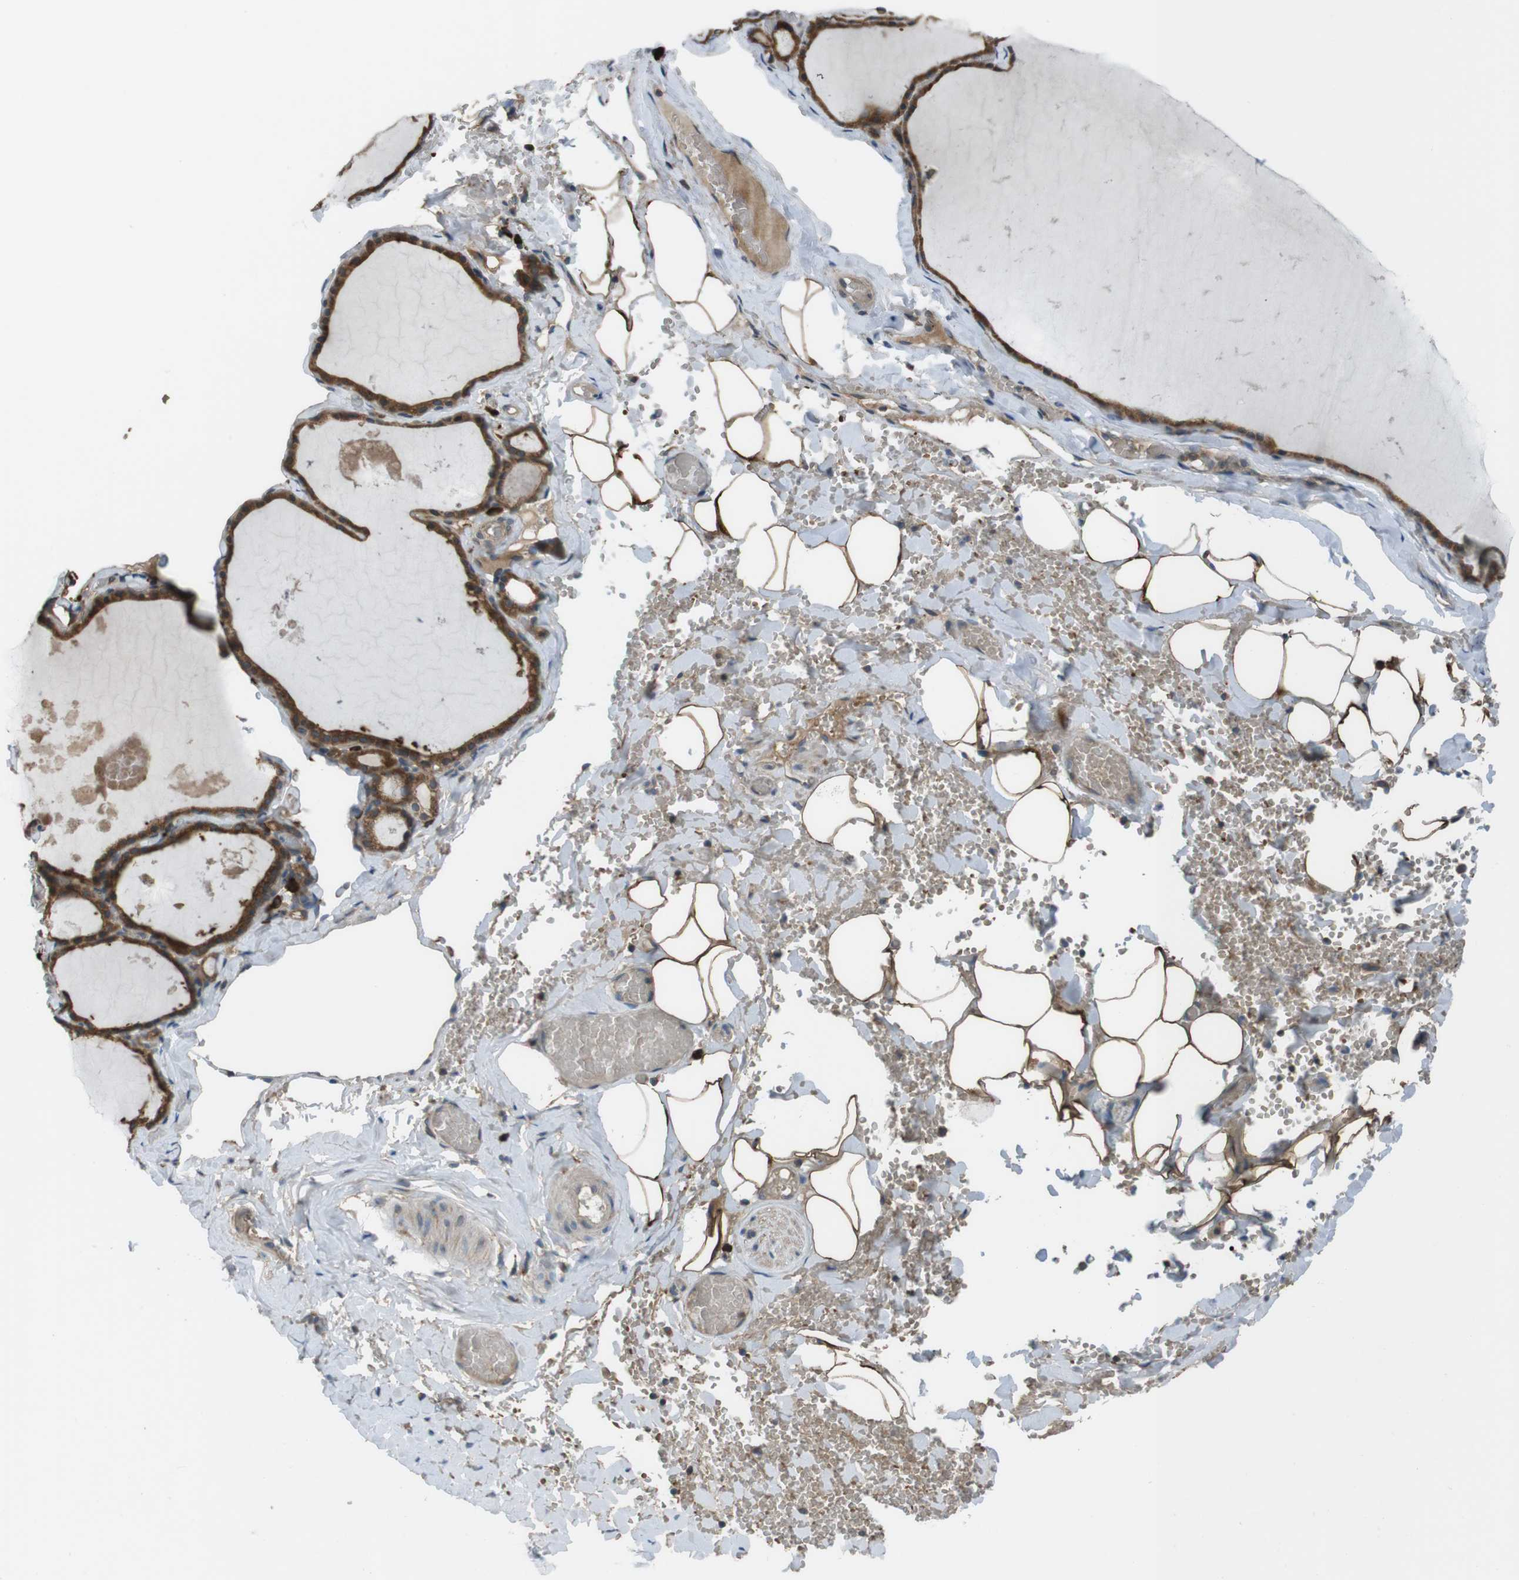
{"staining": {"intensity": "strong", "quantity": ">75%", "location": "cytoplasmic/membranous"}, "tissue": "thyroid gland", "cell_type": "Glandular cells", "image_type": "normal", "snomed": [{"axis": "morphology", "description": "Normal tissue, NOS"}, {"axis": "topography", "description": "Thyroid gland"}], "caption": "Unremarkable thyroid gland was stained to show a protein in brown. There is high levels of strong cytoplasmic/membranous staining in approximately >75% of glandular cells.", "gene": "SSR3", "patient": {"sex": "male", "age": 56}}